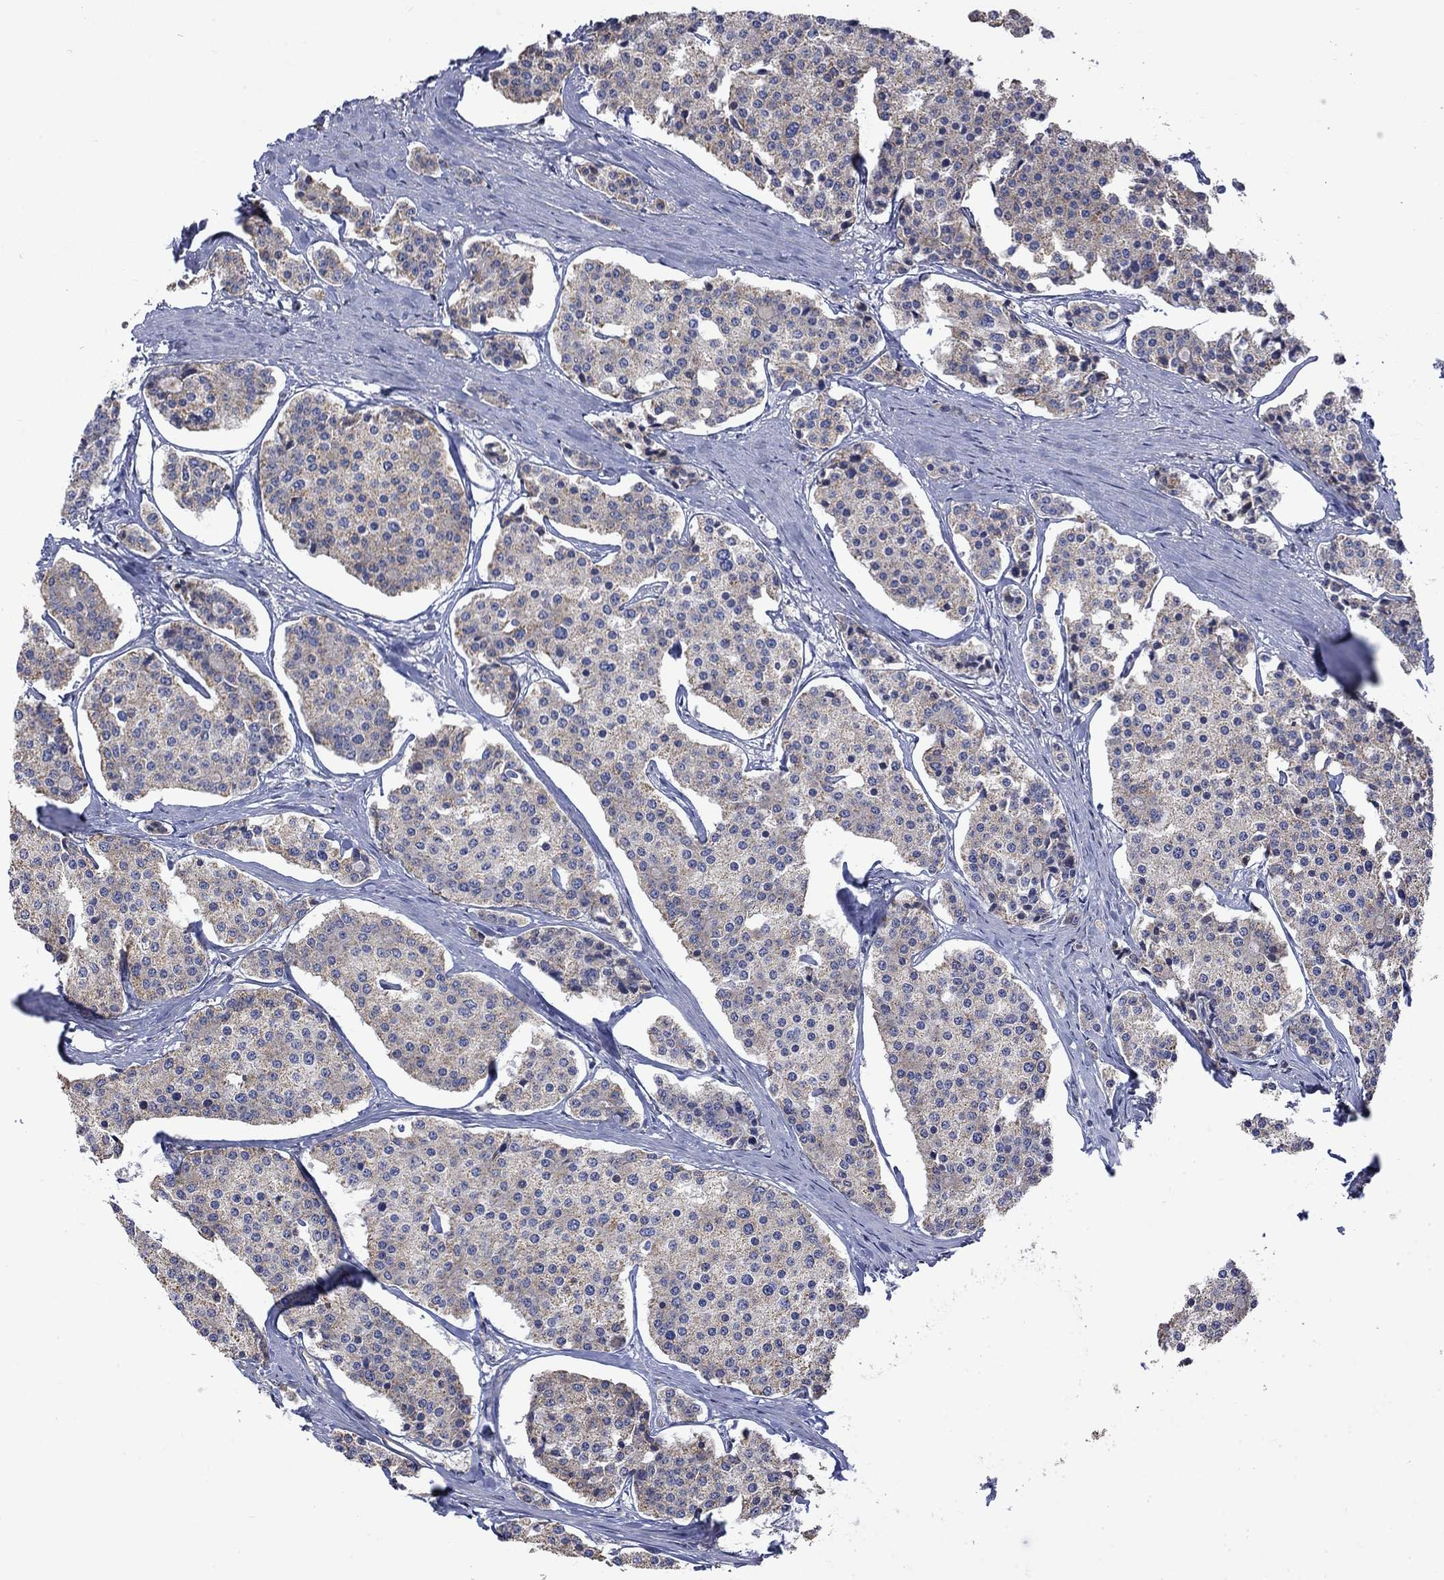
{"staining": {"intensity": "moderate", "quantity": "<25%", "location": "cytoplasmic/membranous"}, "tissue": "carcinoid", "cell_type": "Tumor cells", "image_type": "cancer", "snomed": [{"axis": "morphology", "description": "Carcinoid, malignant, NOS"}, {"axis": "topography", "description": "Small intestine"}], "caption": "Immunohistochemical staining of malignant carcinoid reveals low levels of moderate cytoplasmic/membranous protein expression in approximately <25% of tumor cells.", "gene": "CAMKK2", "patient": {"sex": "female", "age": 65}}